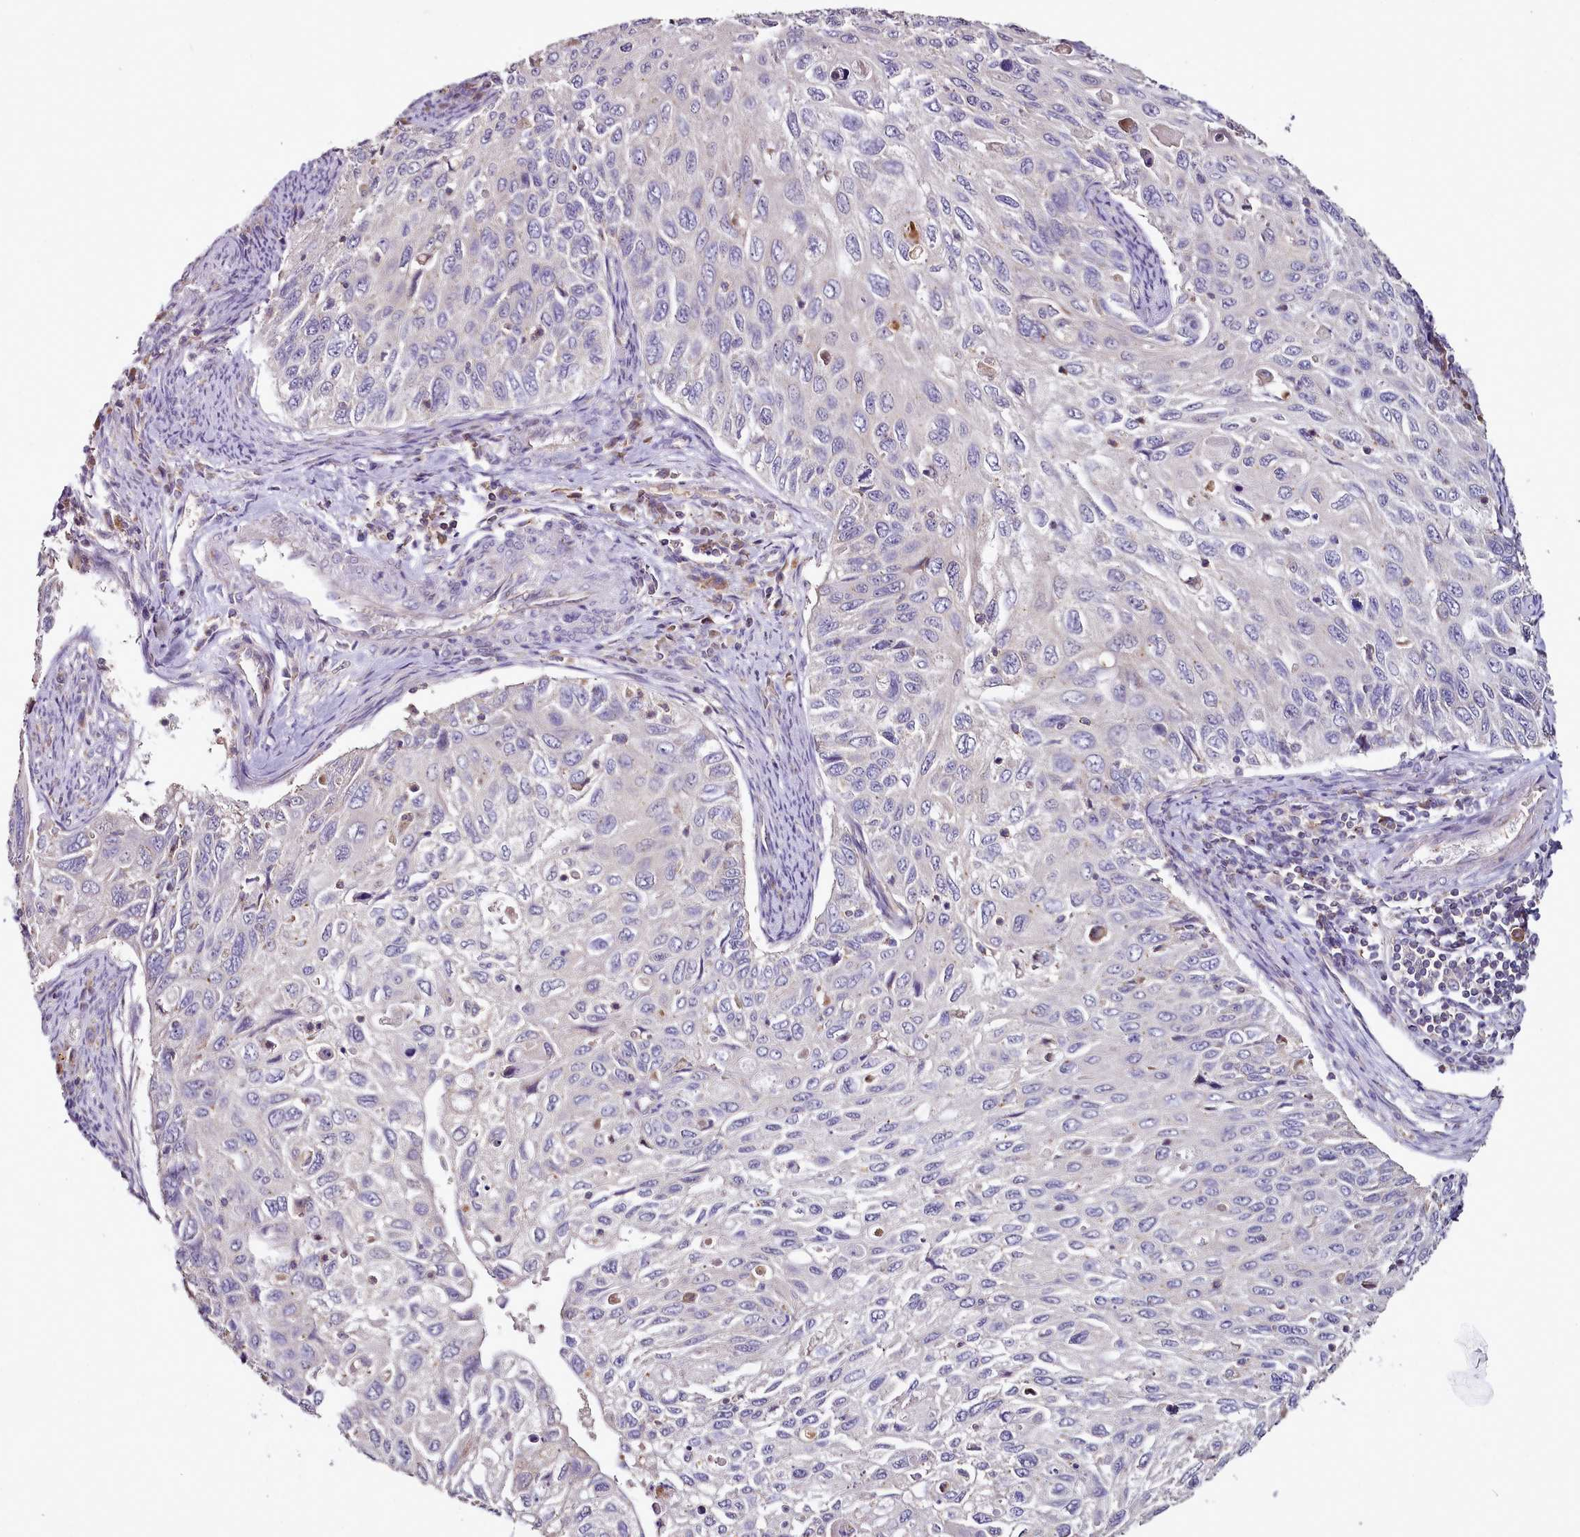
{"staining": {"intensity": "negative", "quantity": "none", "location": "none"}, "tissue": "cervical cancer", "cell_type": "Tumor cells", "image_type": "cancer", "snomed": [{"axis": "morphology", "description": "Squamous cell carcinoma, NOS"}, {"axis": "topography", "description": "Cervix"}], "caption": "Human cervical cancer stained for a protein using immunohistochemistry (IHC) shows no staining in tumor cells.", "gene": "ACSS1", "patient": {"sex": "female", "age": 70}}